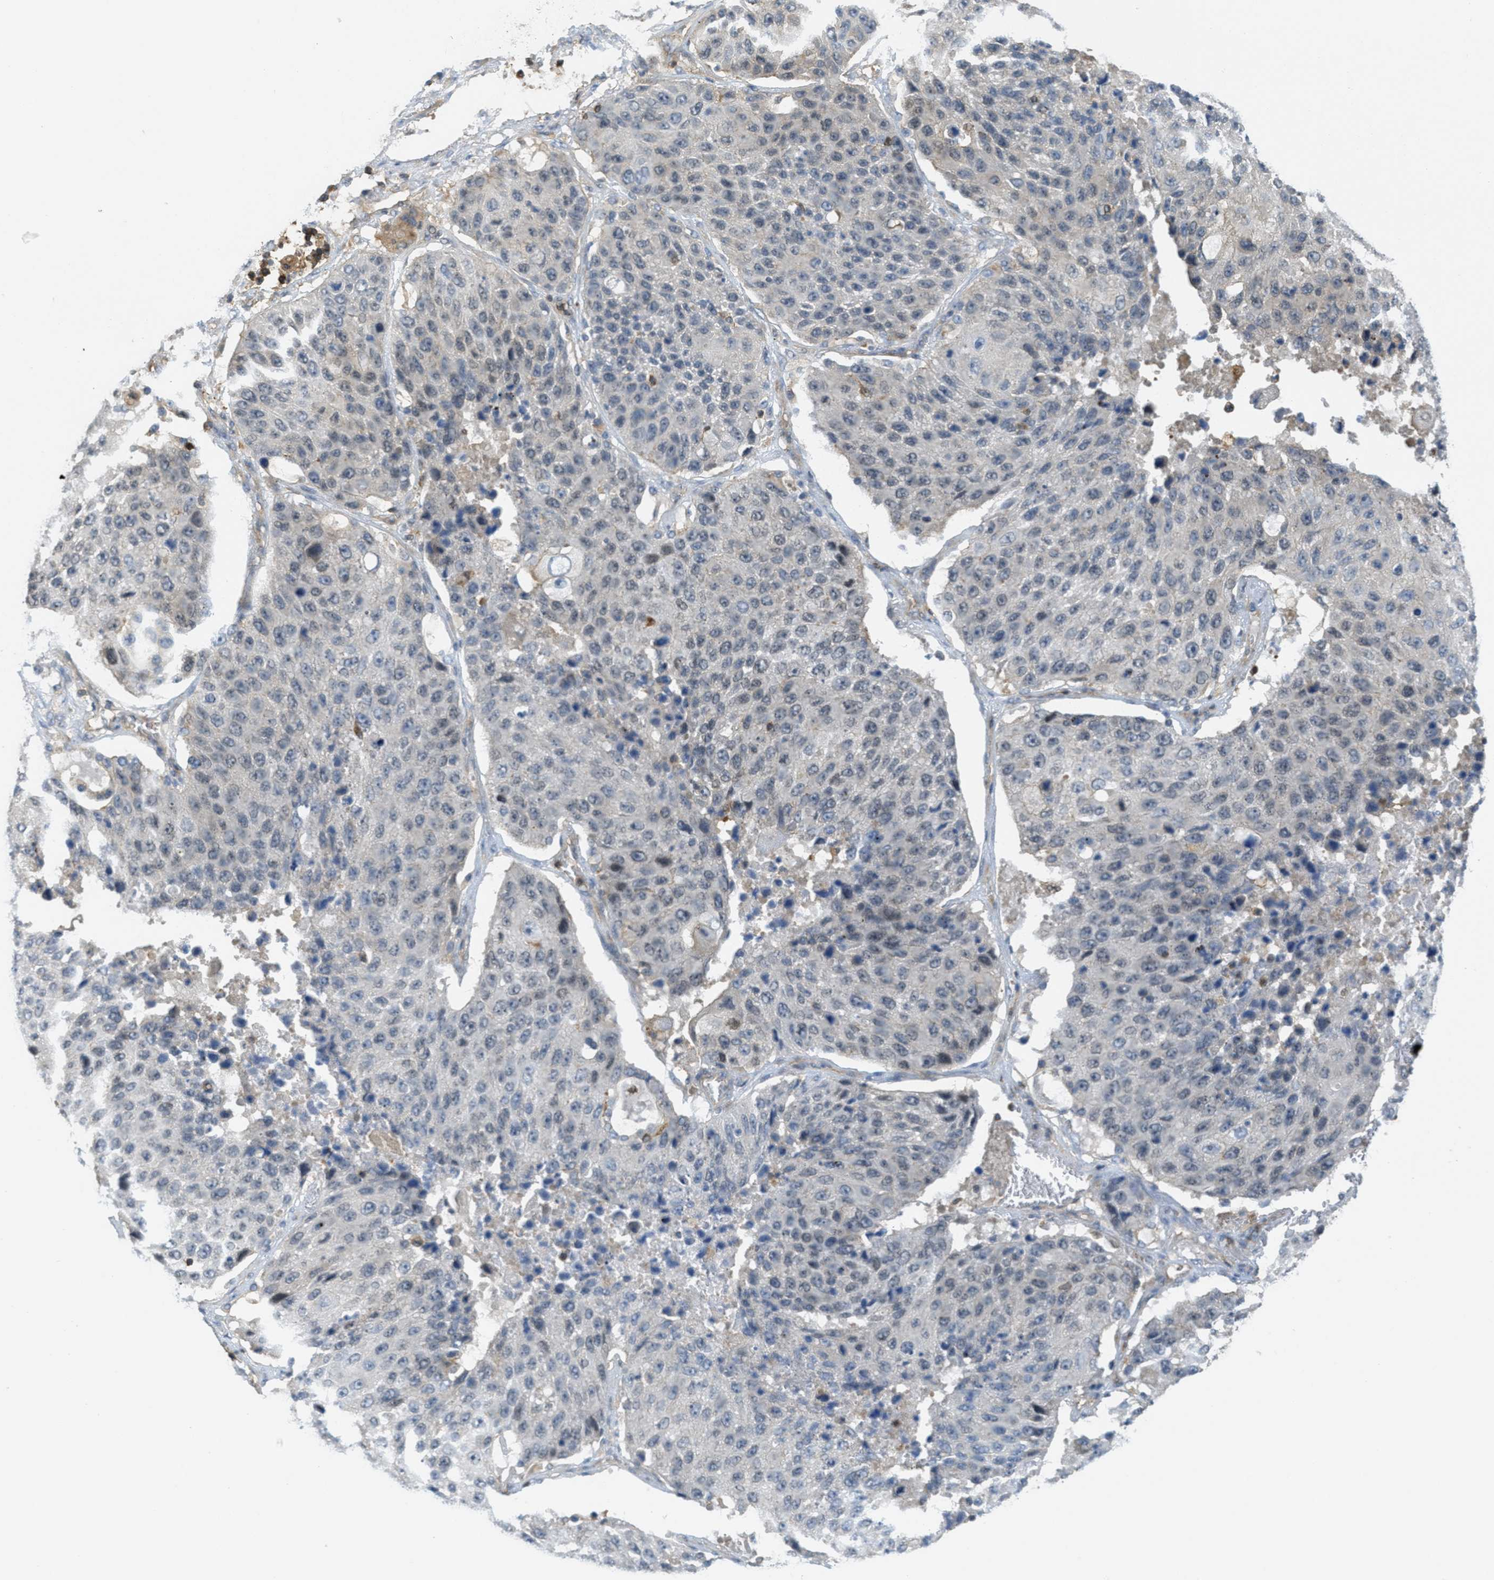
{"staining": {"intensity": "negative", "quantity": "none", "location": "none"}, "tissue": "lung cancer", "cell_type": "Tumor cells", "image_type": "cancer", "snomed": [{"axis": "morphology", "description": "Squamous cell carcinoma, NOS"}, {"axis": "topography", "description": "Lung"}], "caption": "This is a image of immunohistochemistry (IHC) staining of squamous cell carcinoma (lung), which shows no expression in tumor cells.", "gene": "GRIK2", "patient": {"sex": "male", "age": 61}}